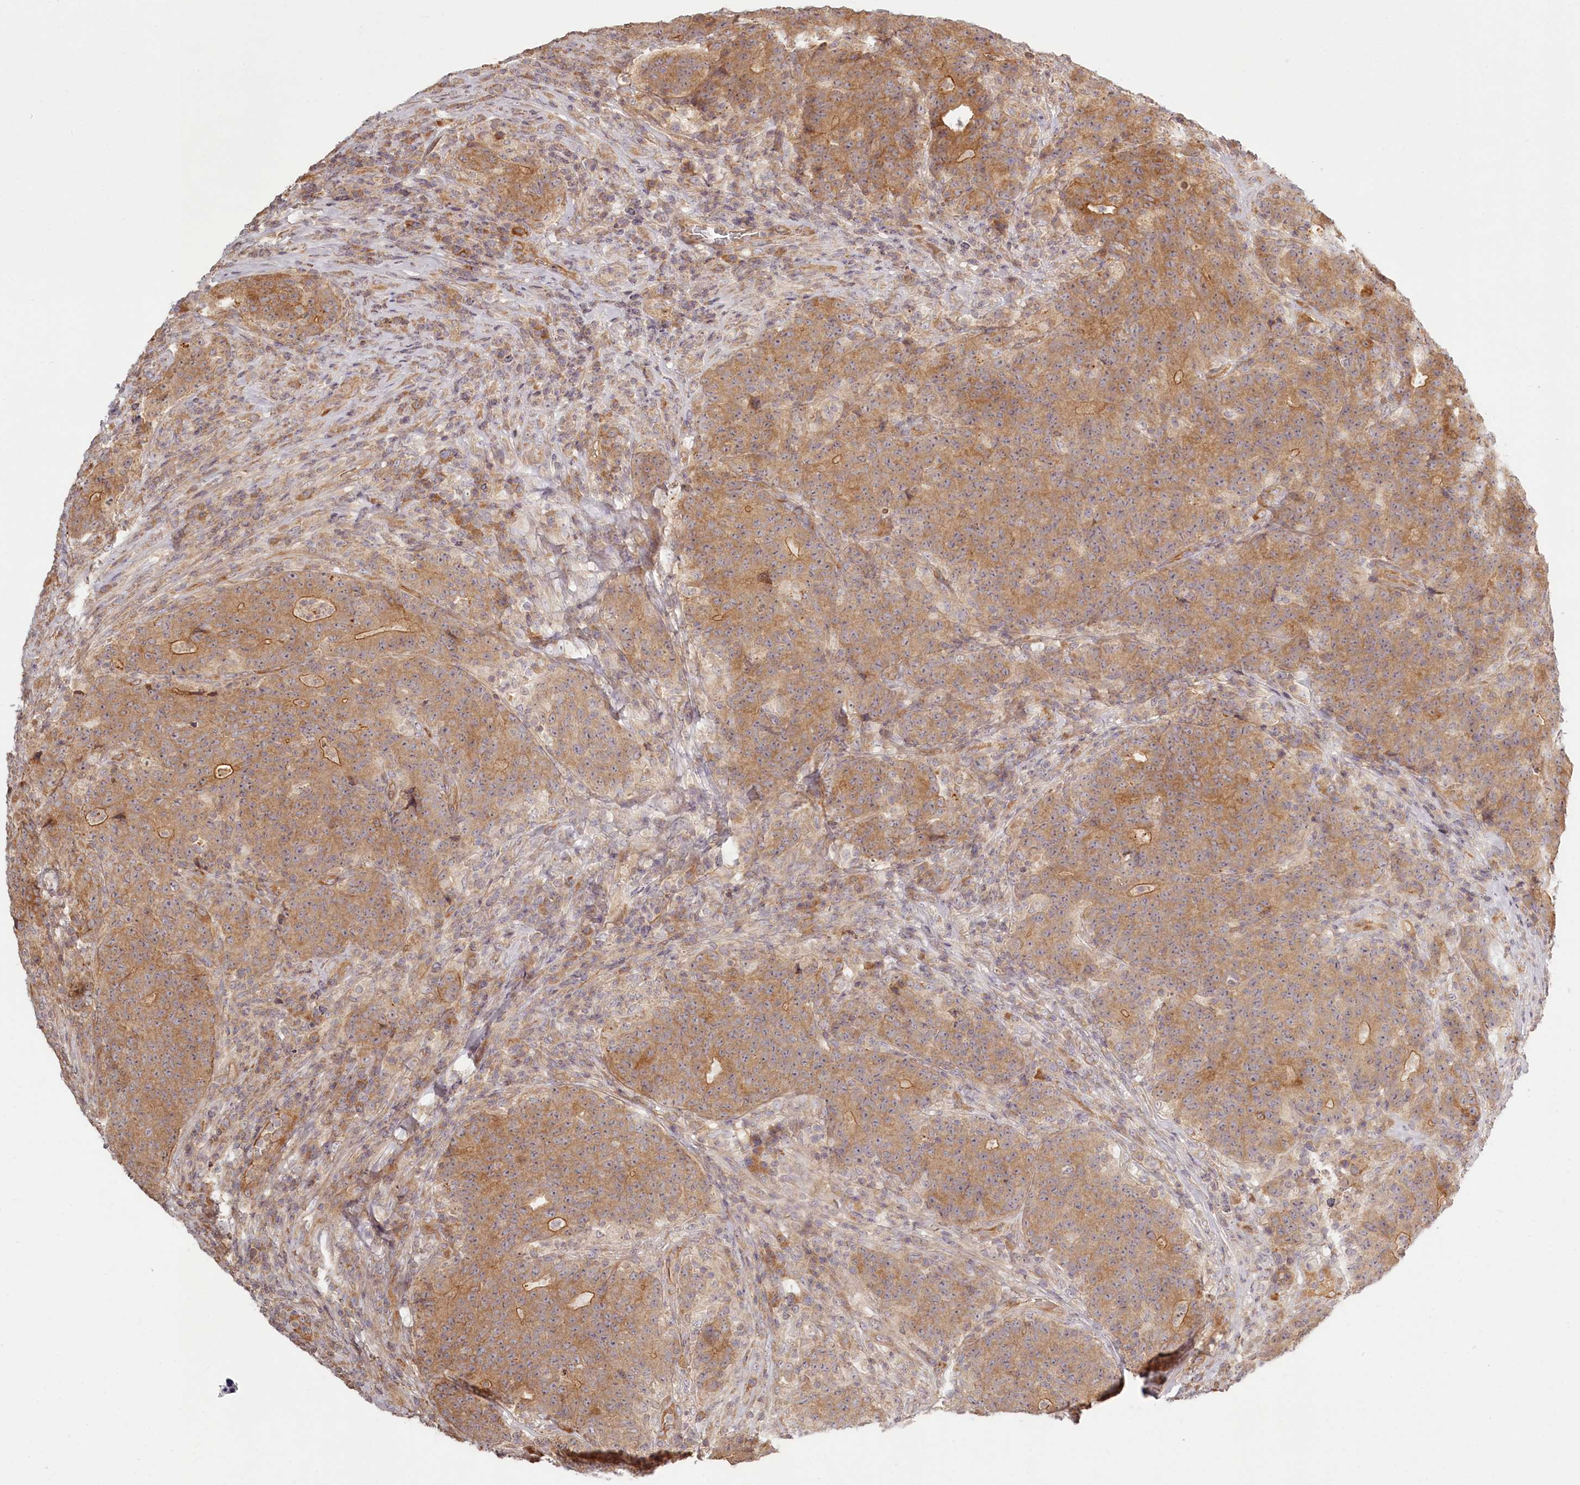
{"staining": {"intensity": "moderate", "quantity": ">75%", "location": "cytoplasmic/membranous"}, "tissue": "colorectal cancer", "cell_type": "Tumor cells", "image_type": "cancer", "snomed": [{"axis": "morphology", "description": "Adenocarcinoma, NOS"}, {"axis": "topography", "description": "Colon"}], "caption": "IHC histopathology image of human colorectal adenocarcinoma stained for a protein (brown), which displays medium levels of moderate cytoplasmic/membranous positivity in about >75% of tumor cells.", "gene": "TMIE", "patient": {"sex": "female", "age": 75}}